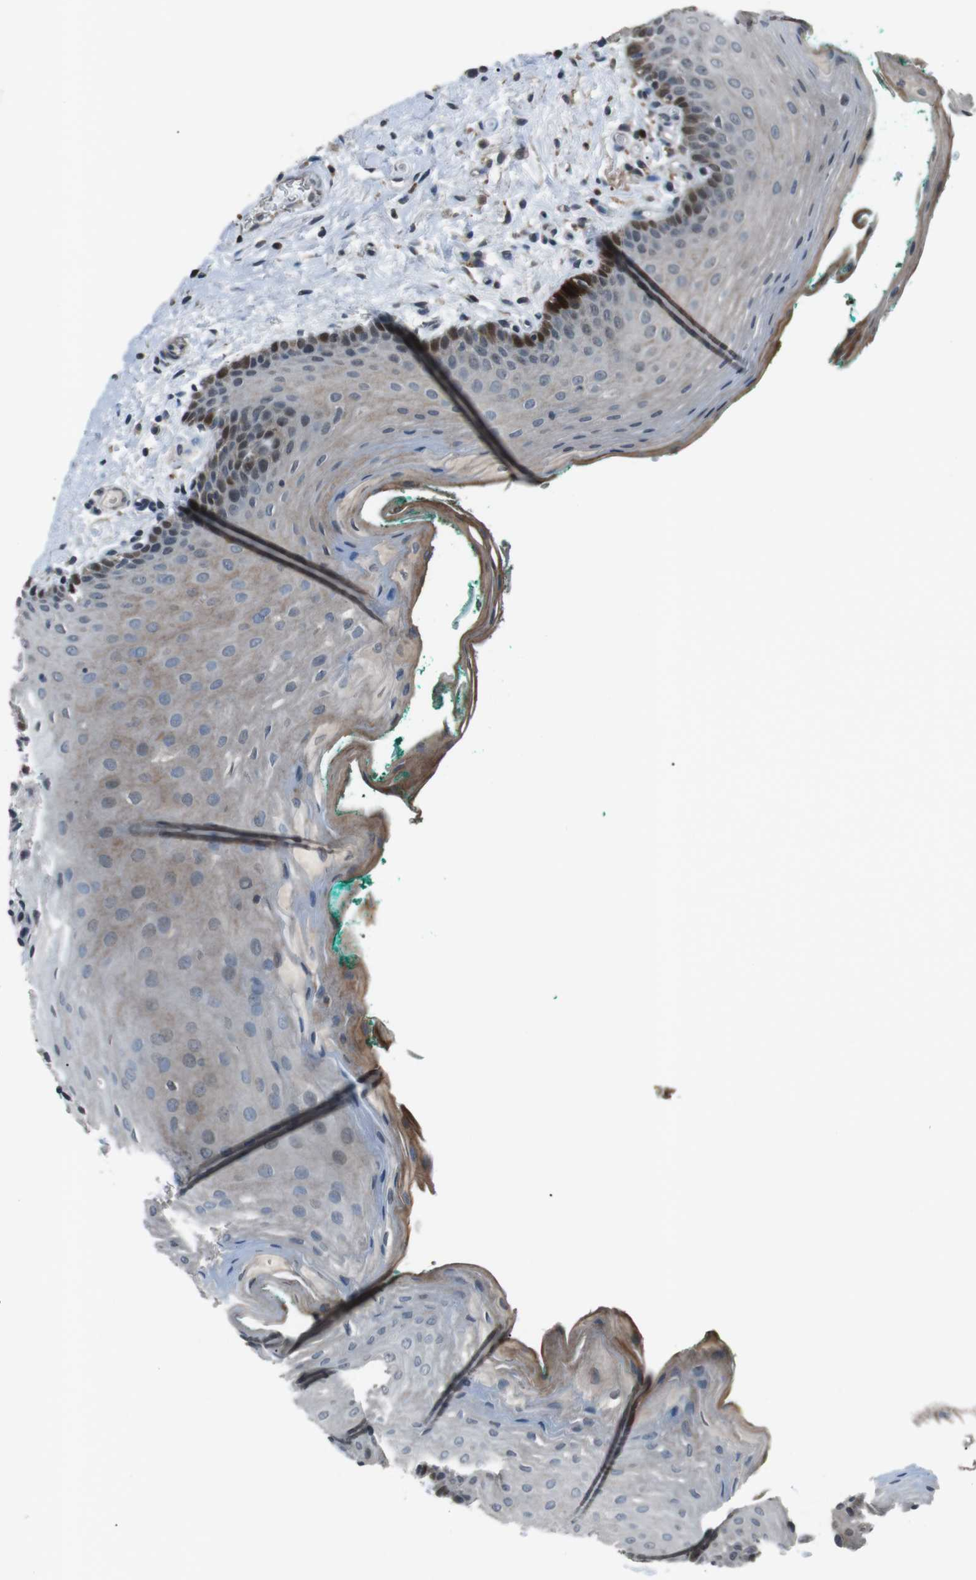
{"staining": {"intensity": "moderate", "quantity": "<25%", "location": "cytoplasmic/membranous,nuclear"}, "tissue": "oral mucosa", "cell_type": "Squamous epithelial cells", "image_type": "normal", "snomed": [{"axis": "morphology", "description": "Normal tissue, NOS"}, {"axis": "topography", "description": "Oral tissue"}], "caption": "This is a histology image of immunohistochemistry (IHC) staining of benign oral mucosa, which shows moderate positivity in the cytoplasmic/membranous,nuclear of squamous epithelial cells.", "gene": "NEK7", "patient": {"sex": "male", "age": 58}}